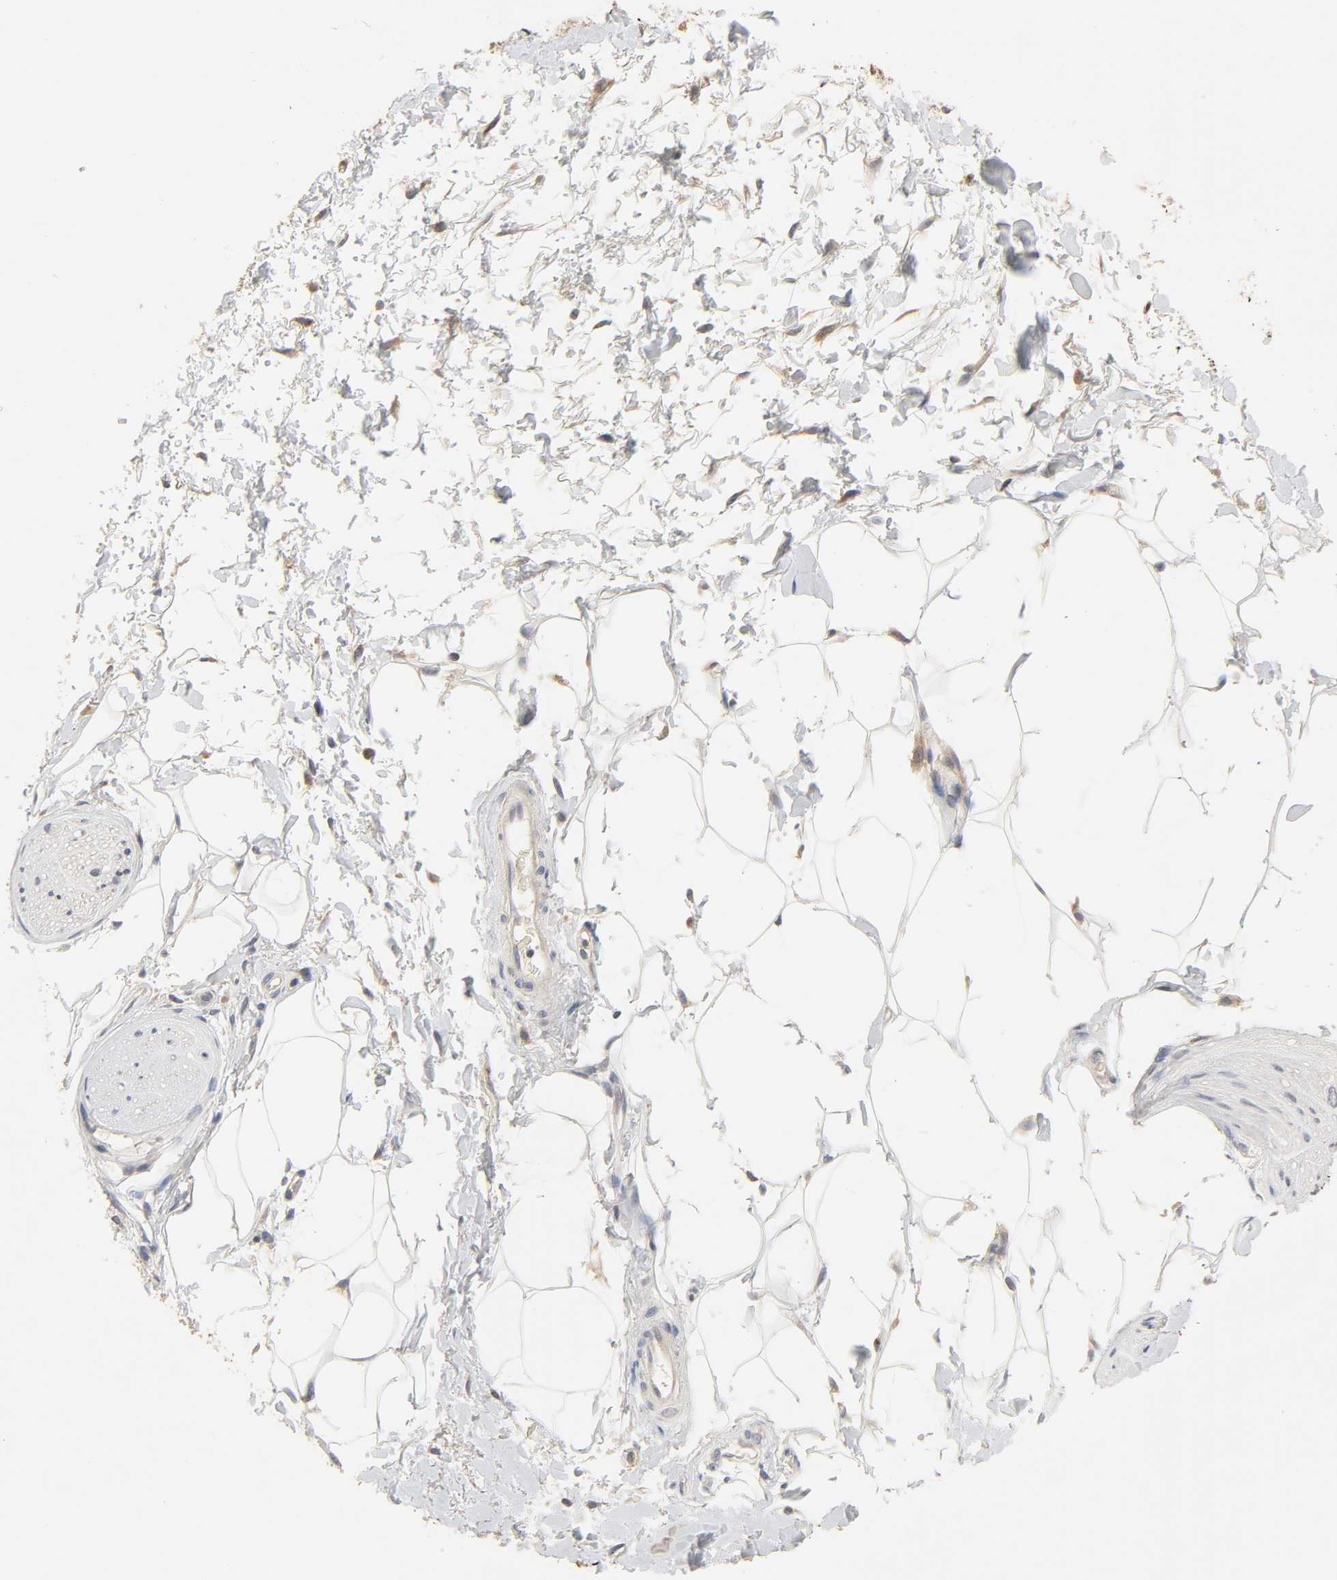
{"staining": {"intensity": "weak", "quantity": "25%-75%", "location": "cytoplasmic/membranous"}, "tissue": "adipose tissue", "cell_type": "Adipocytes", "image_type": "normal", "snomed": [{"axis": "morphology", "description": "Normal tissue, NOS"}, {"axis": "topography", "description": "Soft tissue"}, {"axis": "topography", "description": "Peripheral nerve tissue"}], "caption": "Weak cytoplasmic/membranous protein positivity is identified in approximately 25%-75% of adipocytes in adipose tissue. The staining was performed using DAB to visualize the protein expression in brown, while the nuclei were stained in blue with hematoxylin (Magnification: 20x).", "gene": "CLEC4E", "patient": {"sex": "female", "age": 71}}